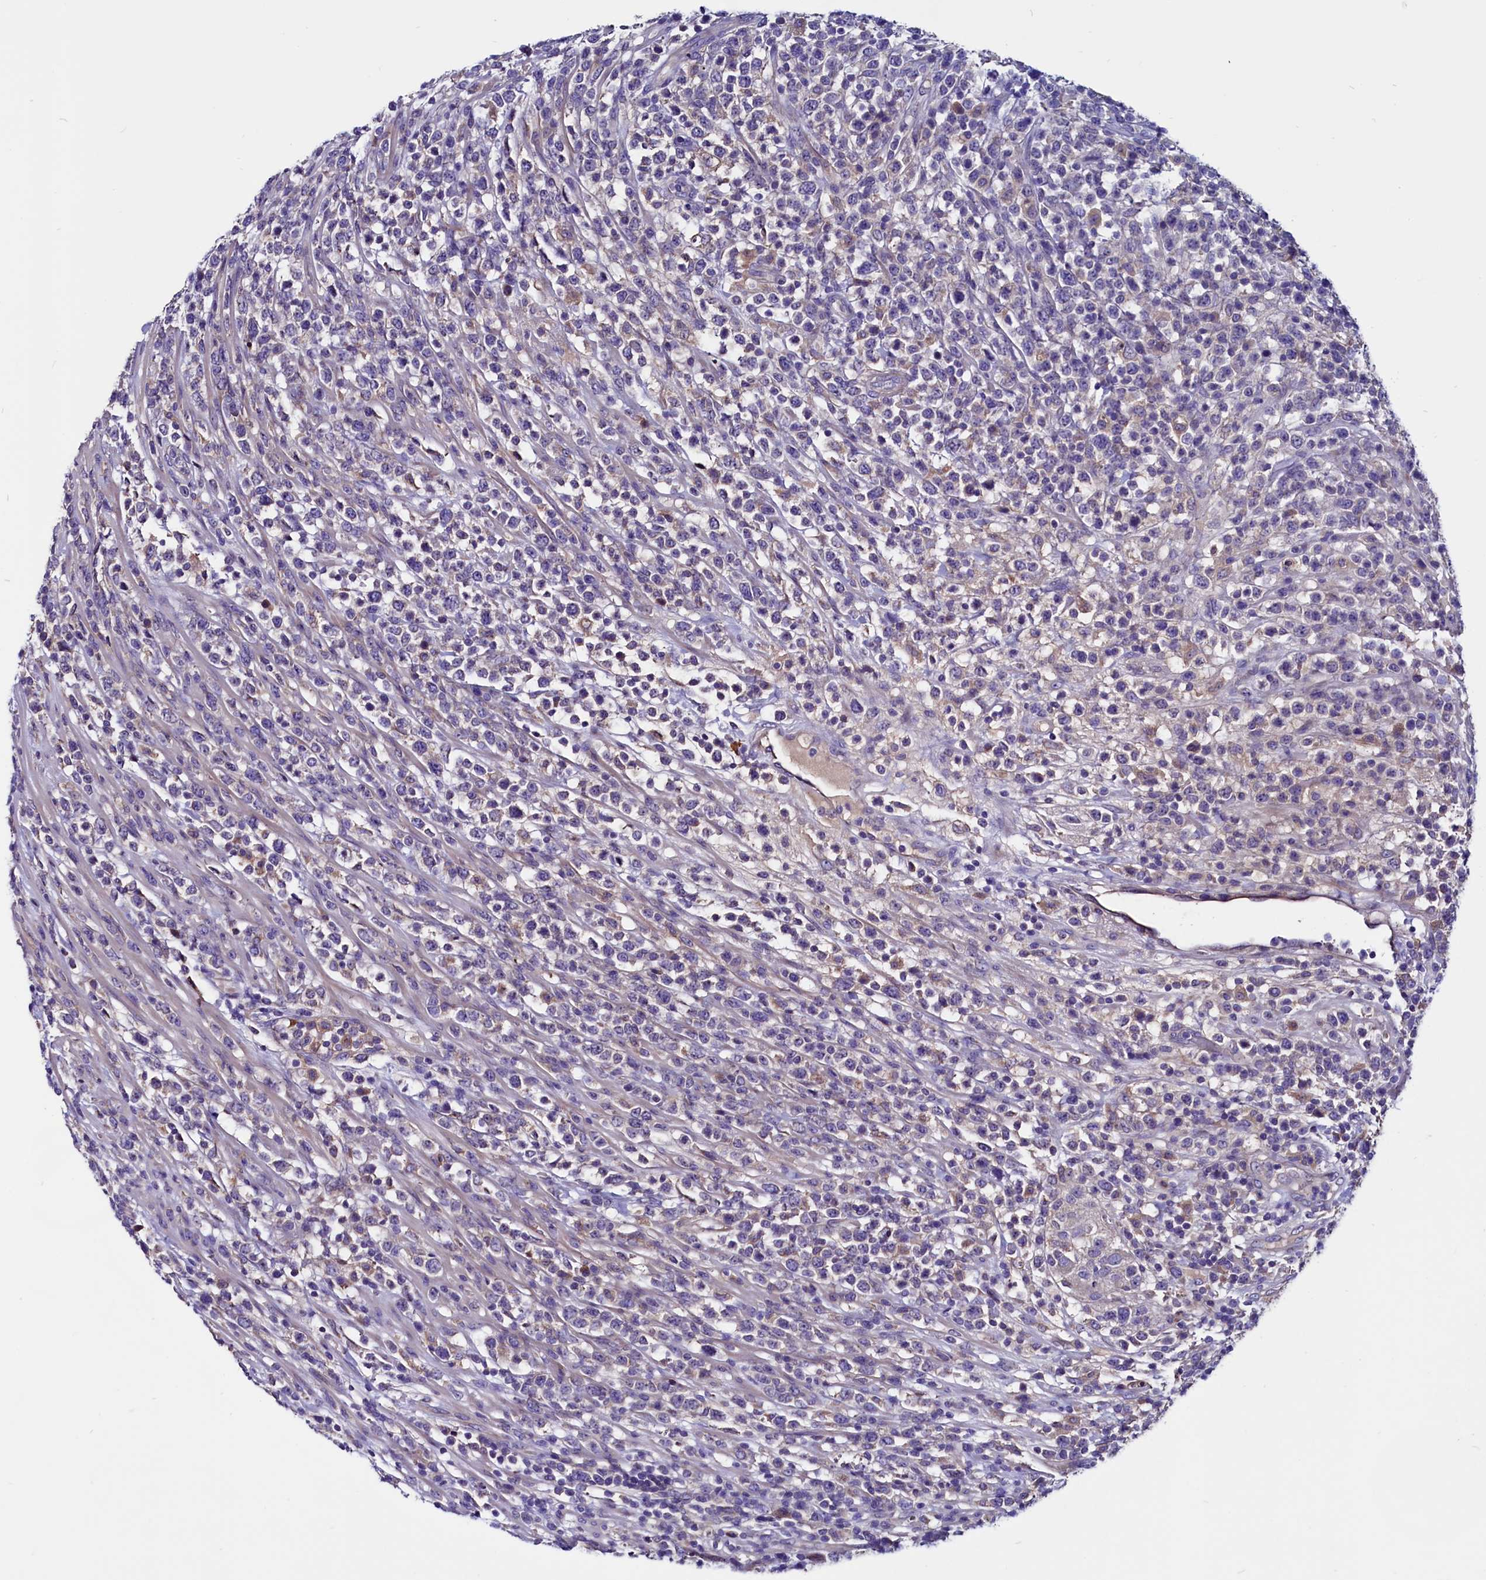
{"staining": {"intensity": "negative", "quantity": "none", "location": "none"}, "tissue": "lymphoma", "cell_type": "Tumor cells", "image_type": "cancer", "snomed": [{"axis": "morphology", "description": "Malignant lymphoma, non-Hodgkin's type, High grade"}, {"axis": "topography", "description": "Colon"}], "caption": "Malignant lymphoma, non-Hodgkin's type (high-grade) was stained to show a protein in brown. There is no significant positivity in tumor cells.", "gene": "CCBE1", "patient": {"sex": "female", "age": 53}}